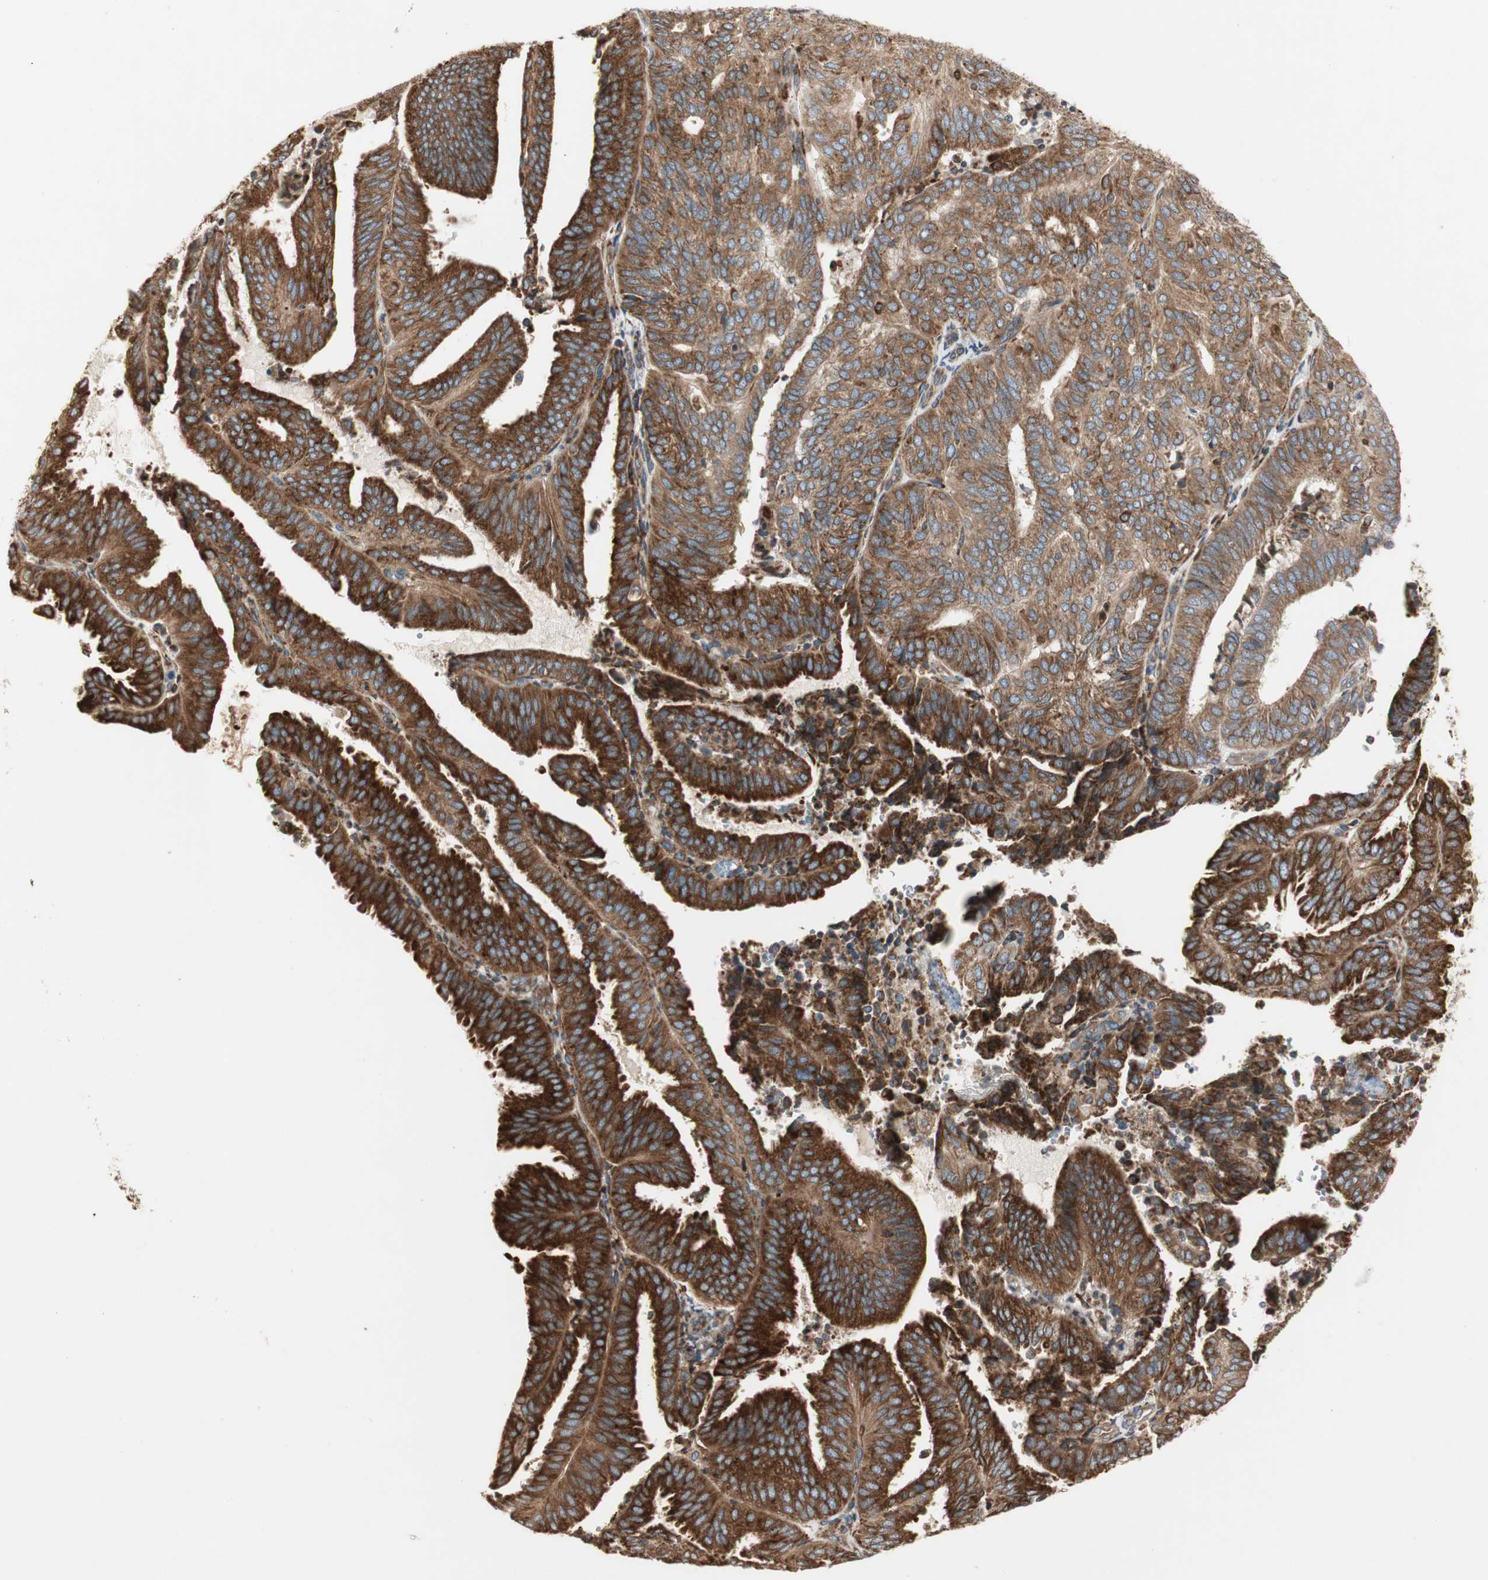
{"staining": {"intensity": "strong", "quantity": ">75%", "location": "cytoplasmic/membranous"}, "tissue": "endometrial cancer", "cell_type": "Tumor cells", "image_type": "cancer", "snomed": [{"axis": "morphology", "description": "Adenocarcinoma, NOS"}, {"axis": "topography", "description": "Uterus"}], "caption": "Endometrial cancer stained for a protein reveals strong cytoplasmic/membranous positivity in tumor cells.", "gene": "H6PD", "patient": {"sex": "female", "age": 60}}